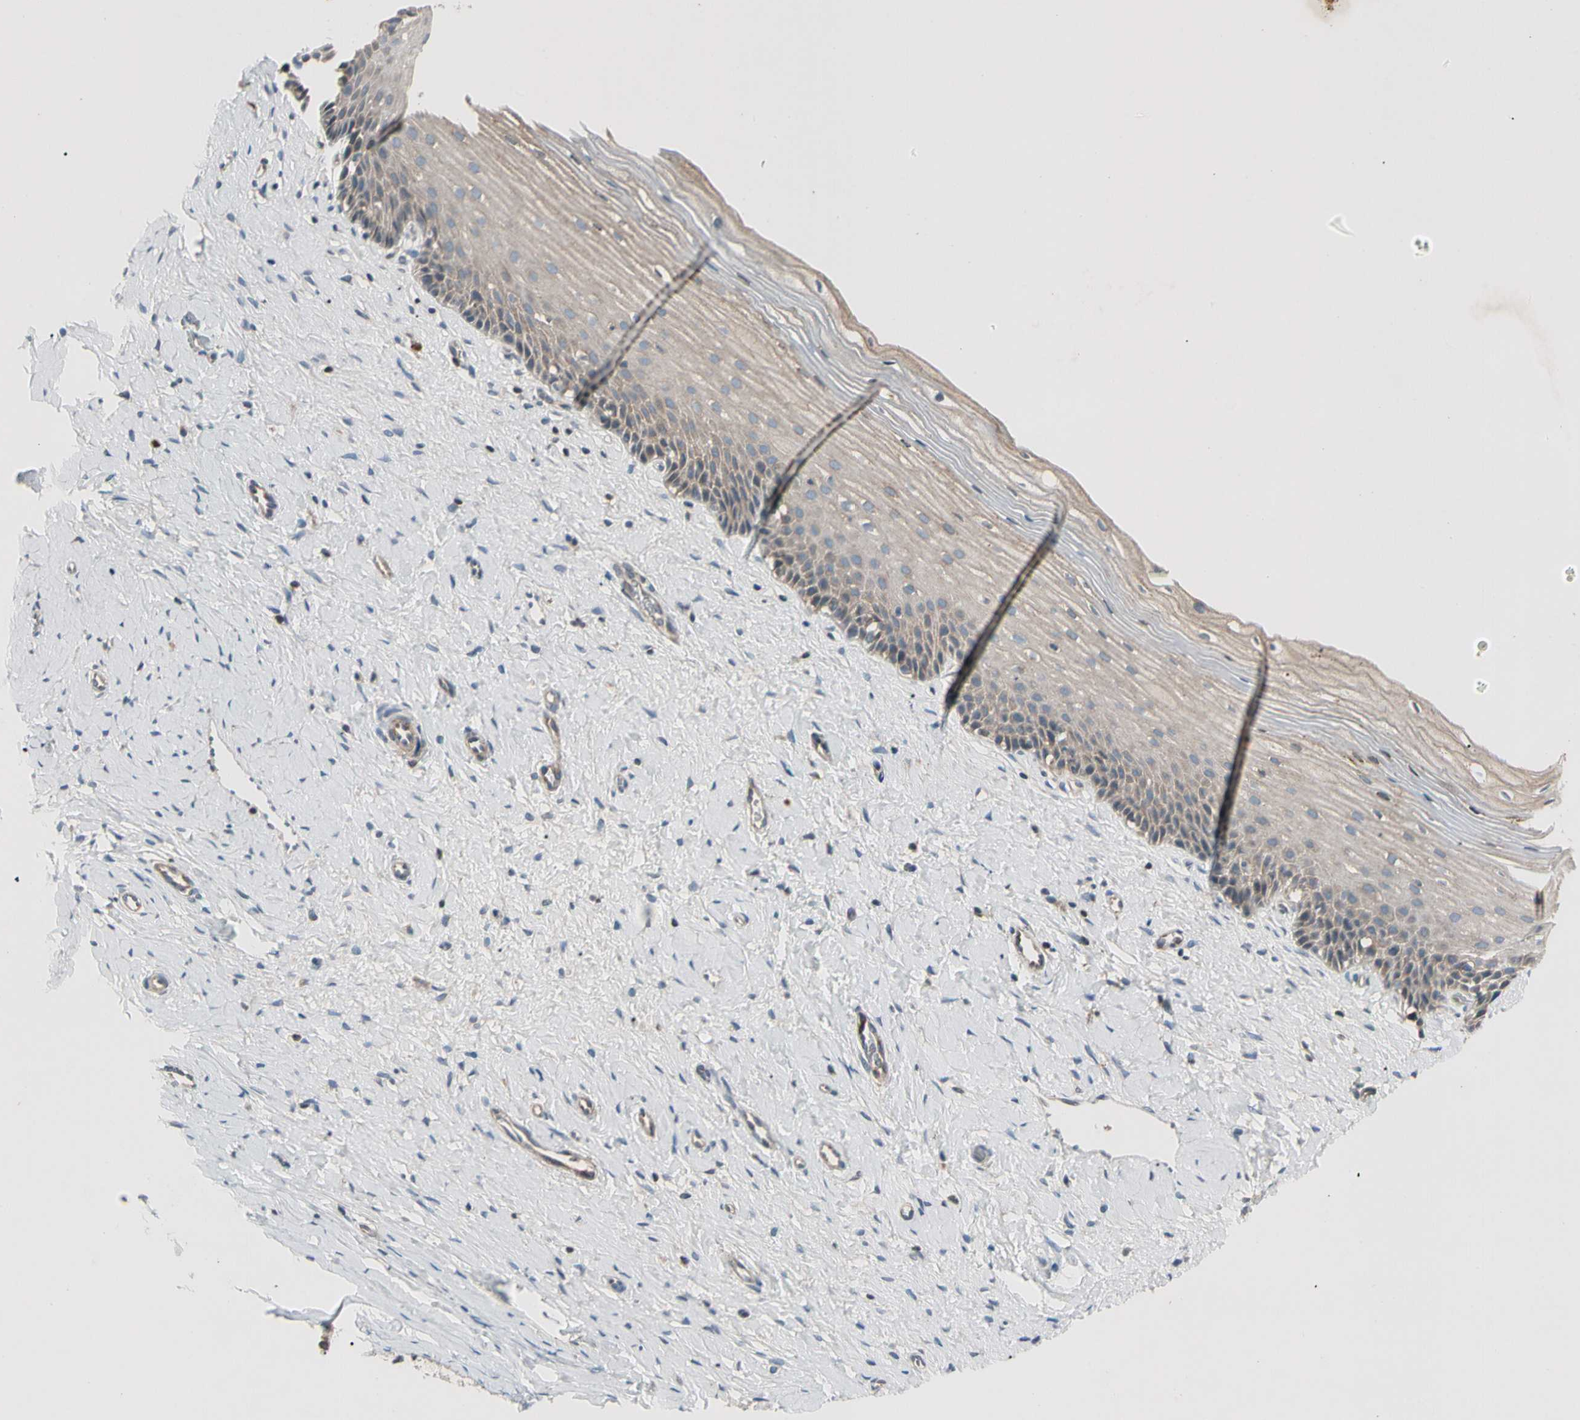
{"staining": {"intensity": "weak", "quantity": ">75%", "location": "cytoplasmic/membranous"}, "tissue": "cervix", "cell_type": "Glandular cells", "image_type": "normal", "snomed": [{"axis": "morphology", "description": "Normal tissue, NOS"}, {"axis": "topography", "description": "Cervix"}], "caption": "This micrograph displays immunohistochemistry staining of benign cervix, with low weak cytoplasmic/membranous expression in about >75% of glandular cells.", "gene": "CDH6", "patient": {"sex": "female", "age": 39}}